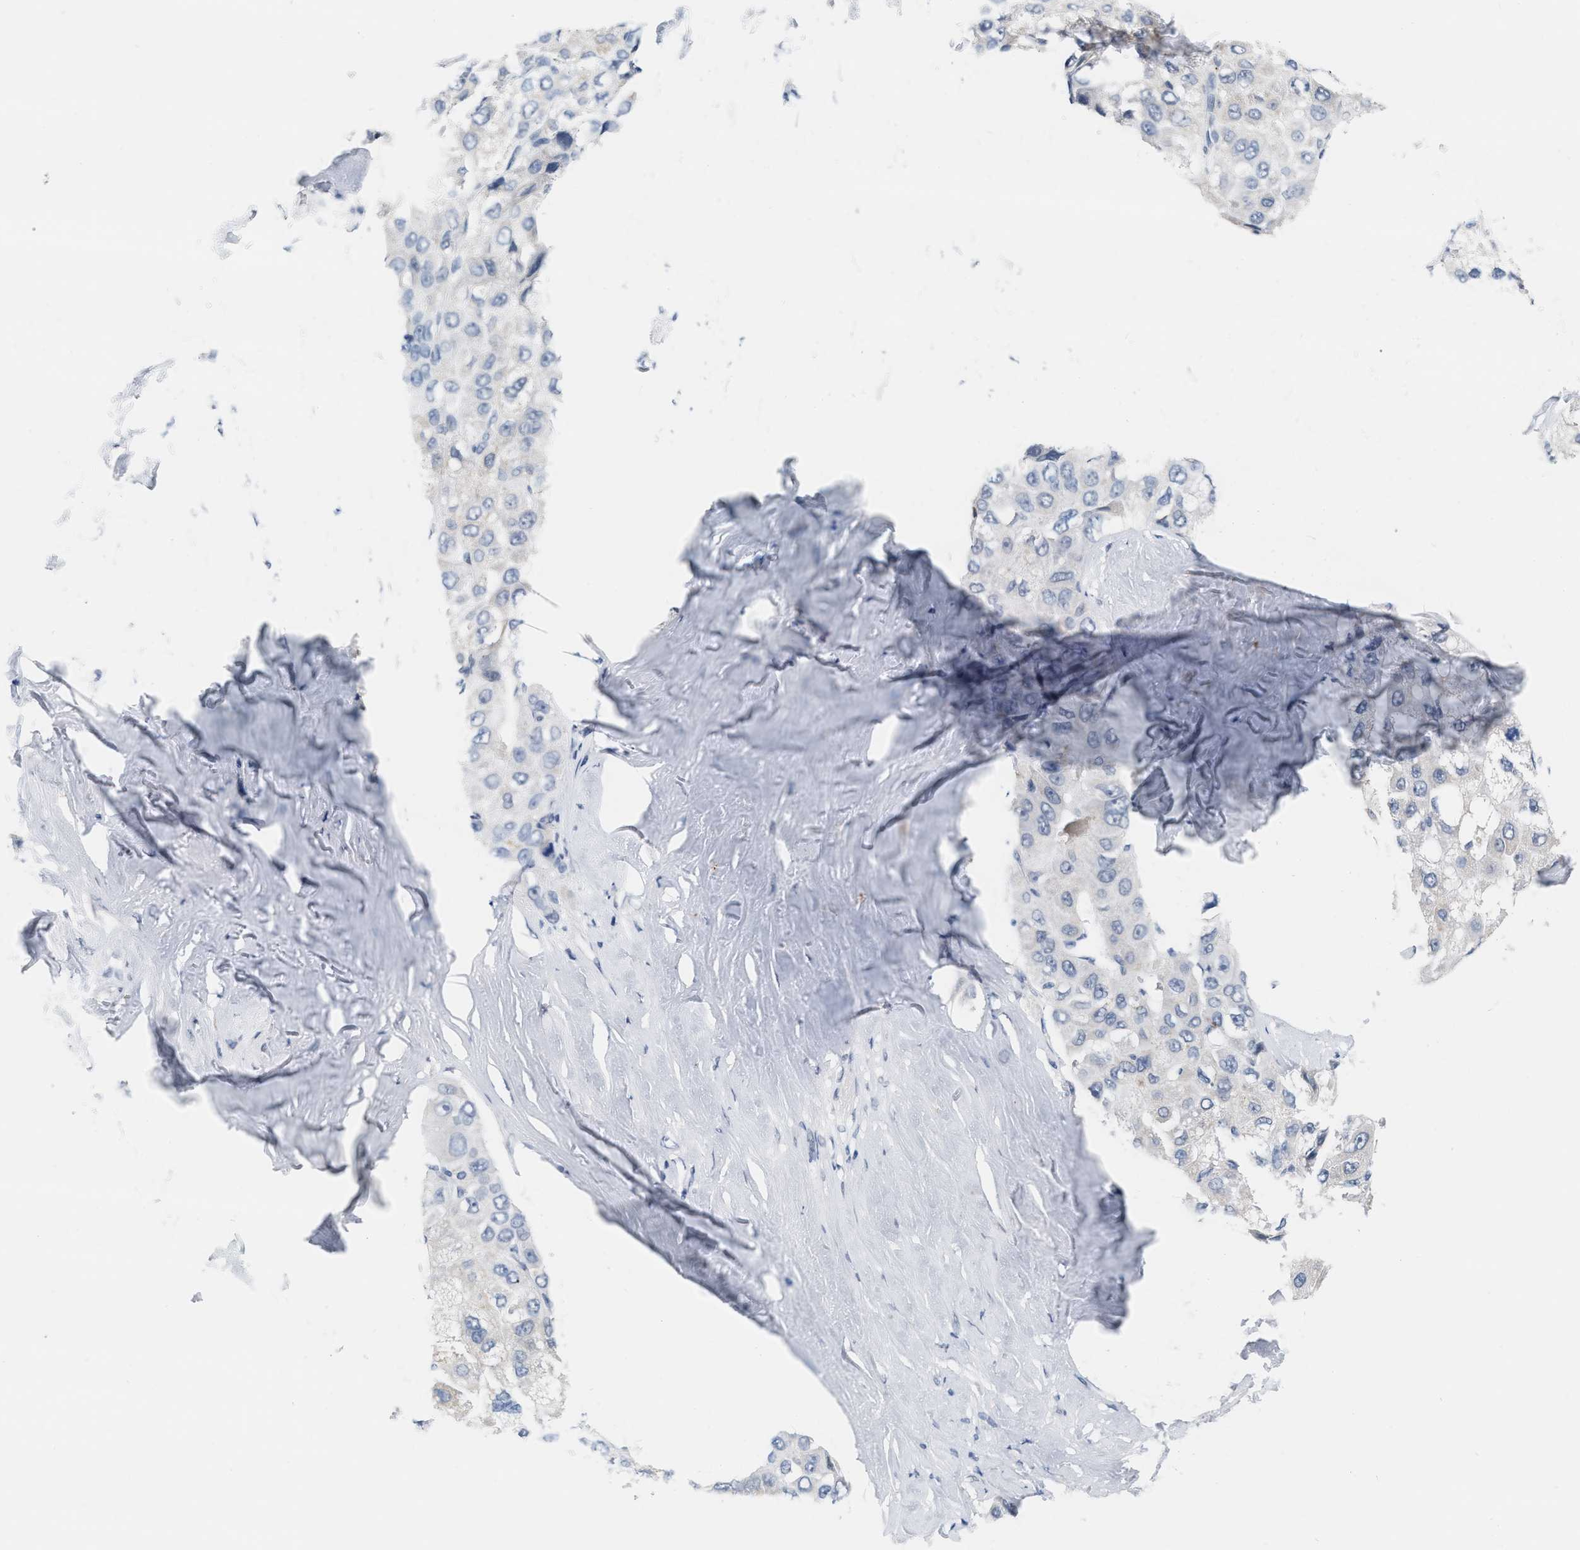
{"staining": {"intensity": "negative", "quantity": "none", "location": "none"}, "tissue": "liver cancer", "cell_type": "Tumor cells", "image_type": "cancer", "snomed": [{"axis": "morphology", "description": "Carcinoma, Hepatocellular, NOS"}, {"axis": "topography", "description": "Liver"}], "caption": "This is a image of immunohistochemistry (IHC) staining of liver hepatocellular carcinoma, which shows no positivity in tumor cells.", "gene": "XIRP1", "patient": {"sex": "male", "age": 80}}